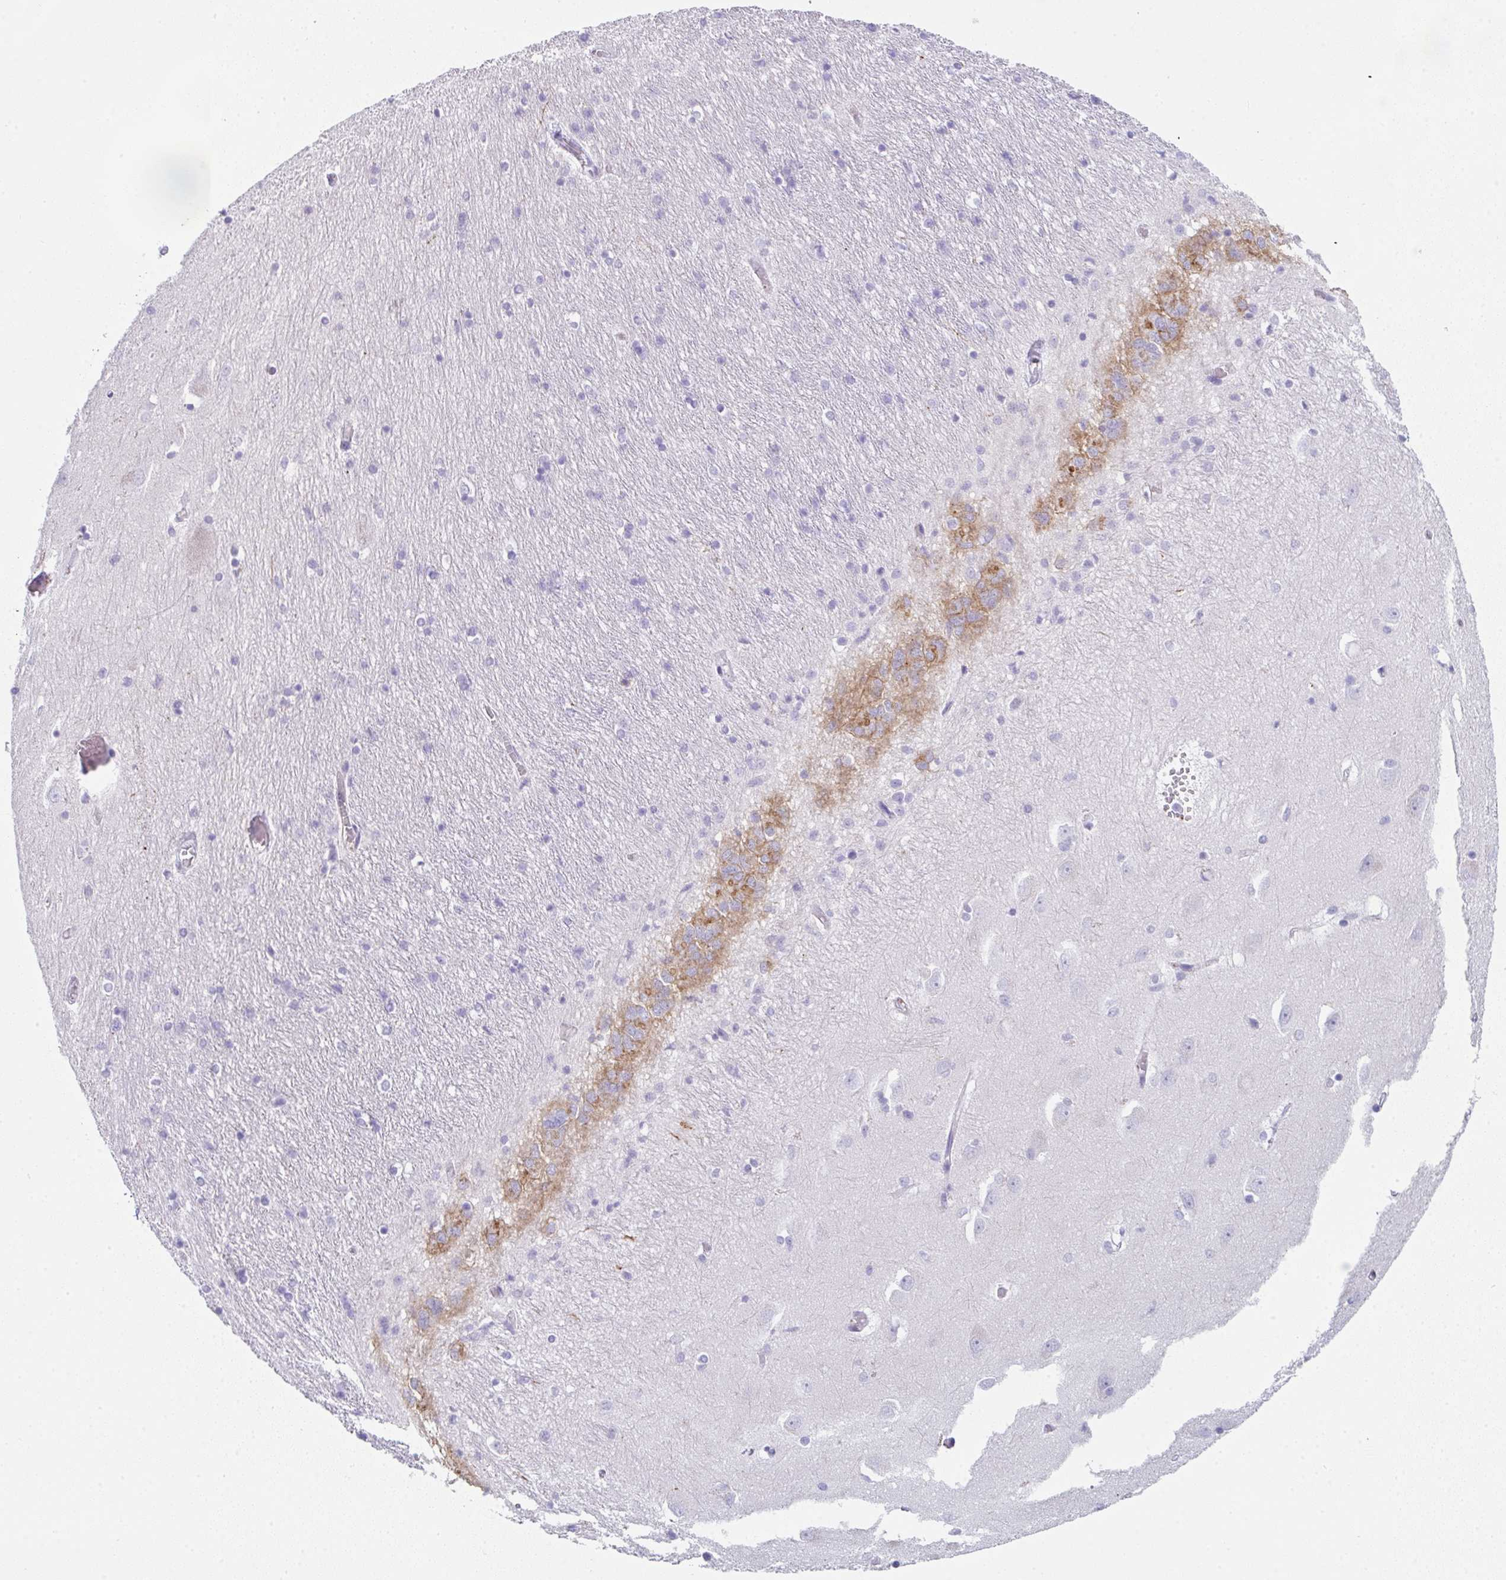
{"staining": {"intensity": "negative", "quantity": "none", "location": "none"}, "tissue": "caudate", "cell_type": "Glial cells", "image_type": "normal", "snomed": [{"axis": "morphology", "description": "Normal tissue, NOS"}, {"axis": "topography", "description": "Lateral ventricle wall"}, {"axis": "topography", "description": "Hippocampus"}], "caption": "Human caudate stained for a protein using immunohistochemistry exhibits no expression in glial cells.", "gene": "DBN1", "patient": {"sex": "female", "age": 63}}